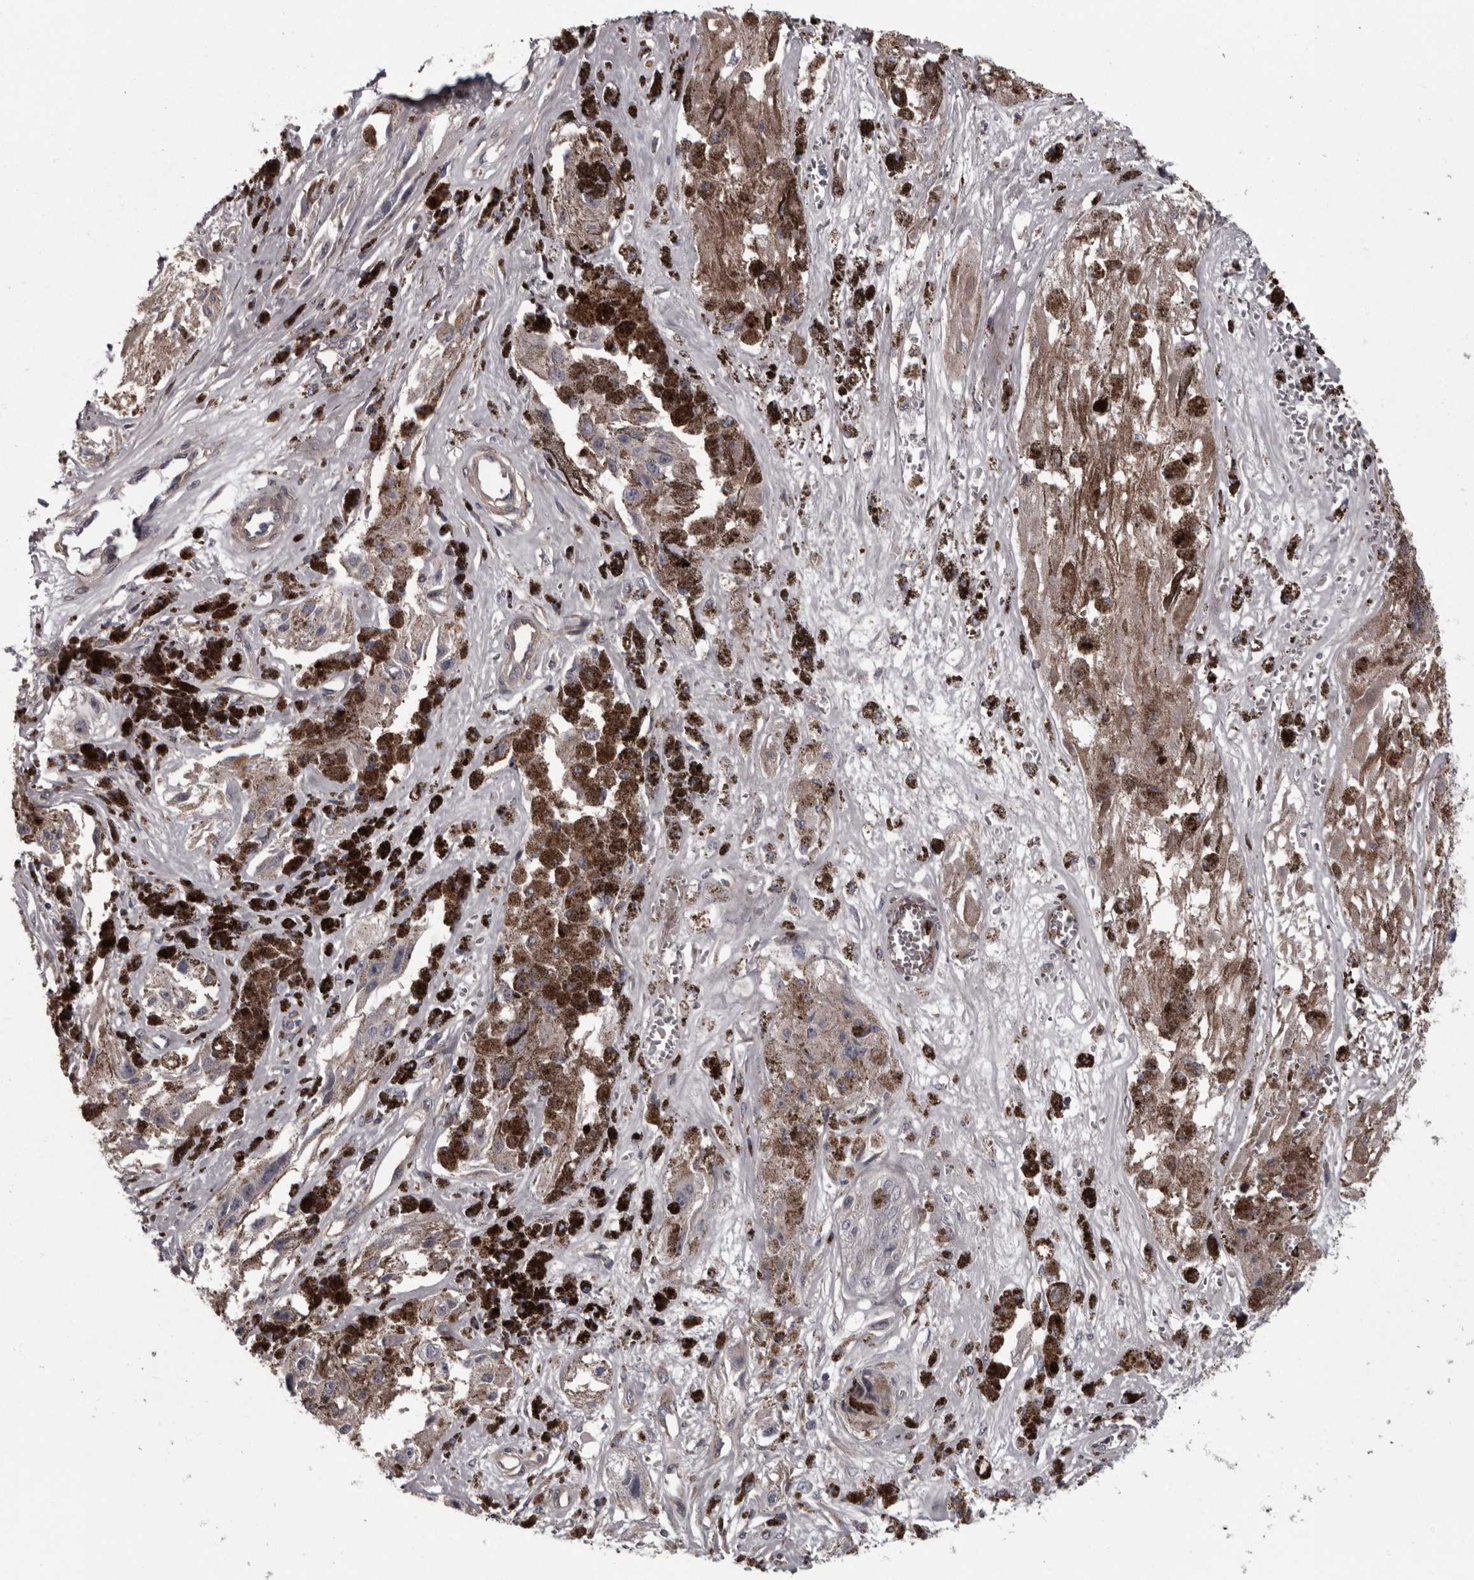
{"staining": {"intensity": "negative", "quantity": "none", "location": "none"}, "tissue": "melanoma", "cell_type": "Tumor cells", "image_type": "cancer", "snomed": [{"axis": "morphology", "description": "Malignant melanoma, NOS"}, {"axis": "topography", "description": "Skin"}], "caption": "High power microscopy image of an immunohistochemistry (IHC) image of malignant melanoma, revealing no significant staining in tumor cells. The staining is performed using DAB brown chromogen with nuclei counter-stained in using hematoxylin.", "gene": "RSU1", "patient": {"sex": "male", "age": 88}}